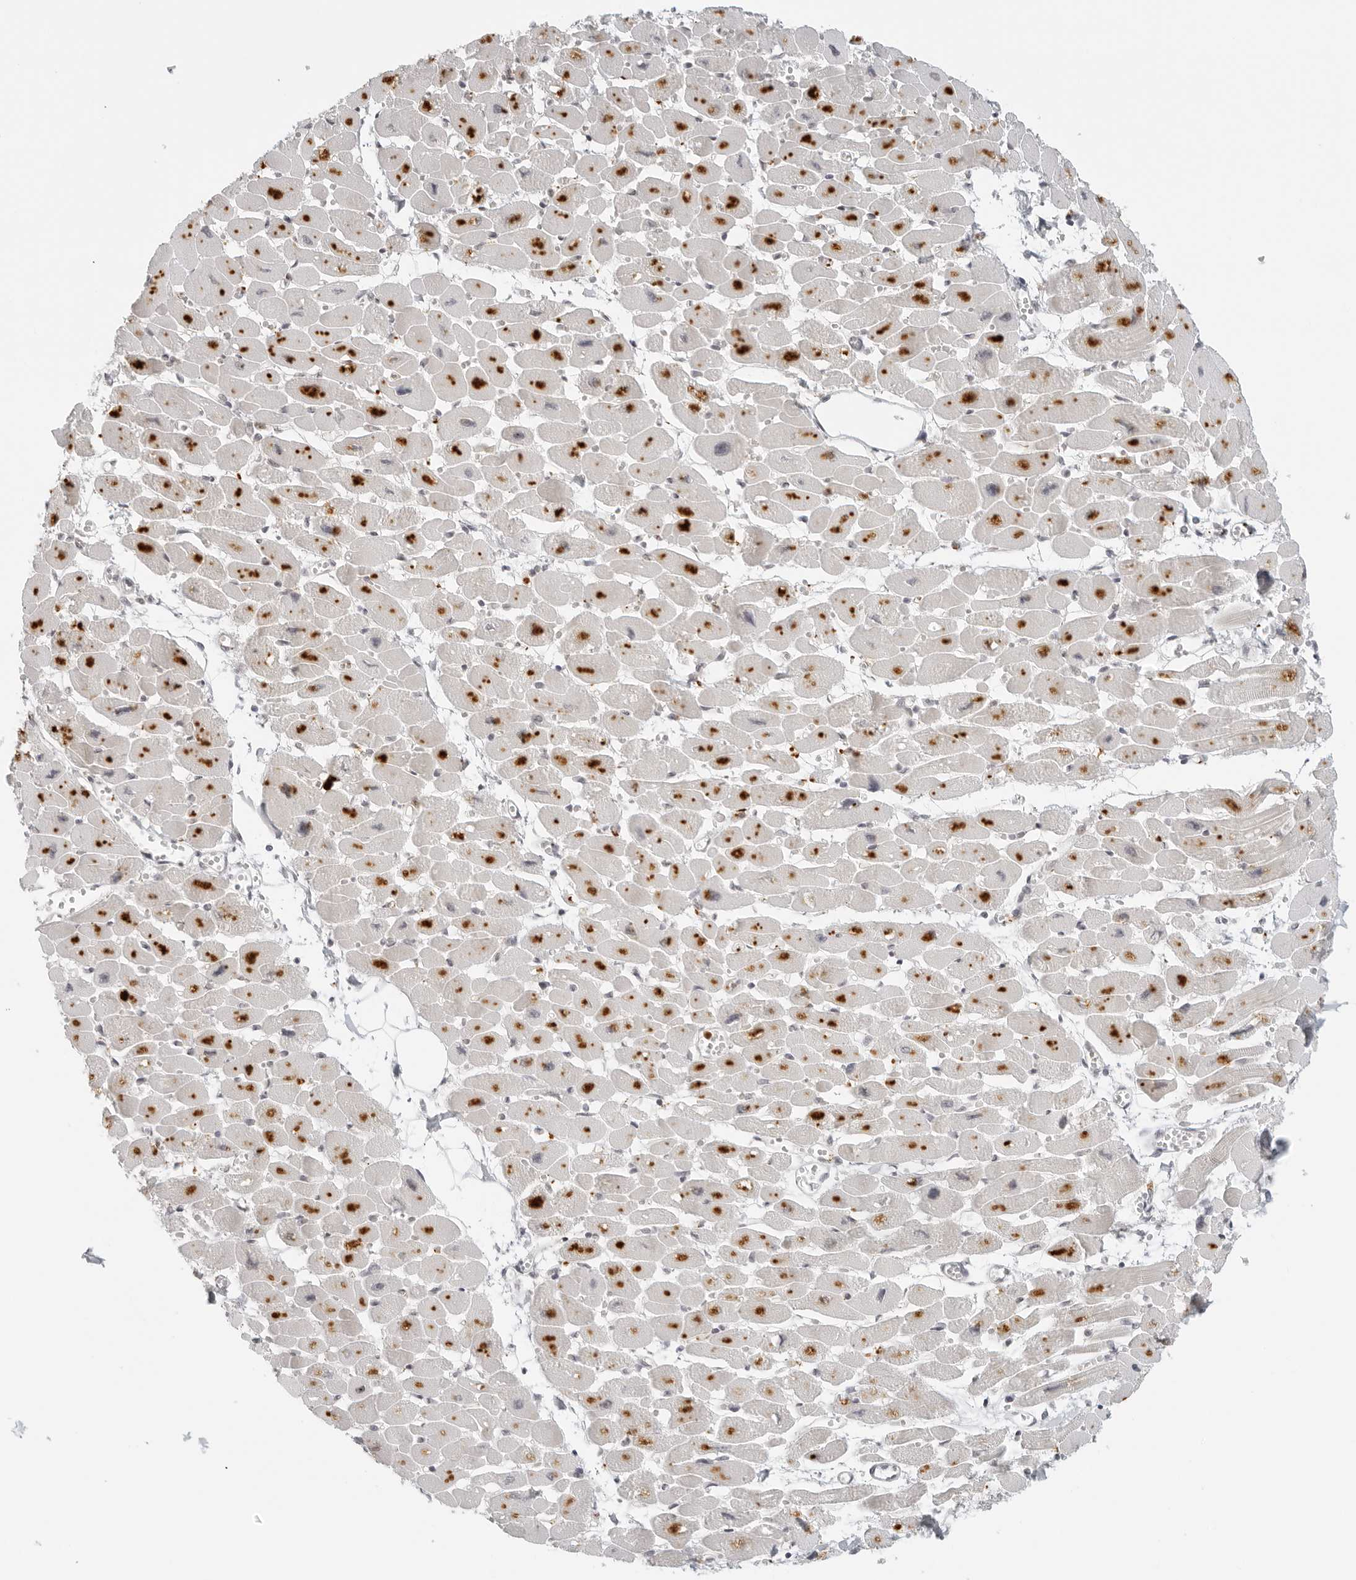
{"staining": {"intensity": "negative", "quantity": "none", "location": "none"}, "tissue": "heart muscle", "cell_type": "Cardiomyocytes", "image_type": "normal", "snomed": [{"axis": "morphology", "description": "Normal tissue, NOS"}, {"axis": "topography", "description": "Heart"}], "caption": "This is an IHC image of unremarkable human heart muscle. There is no positivity in cardiomyocytes.", "gene": "ZNF678", "patient": {"sex": "female", "age": 54}}